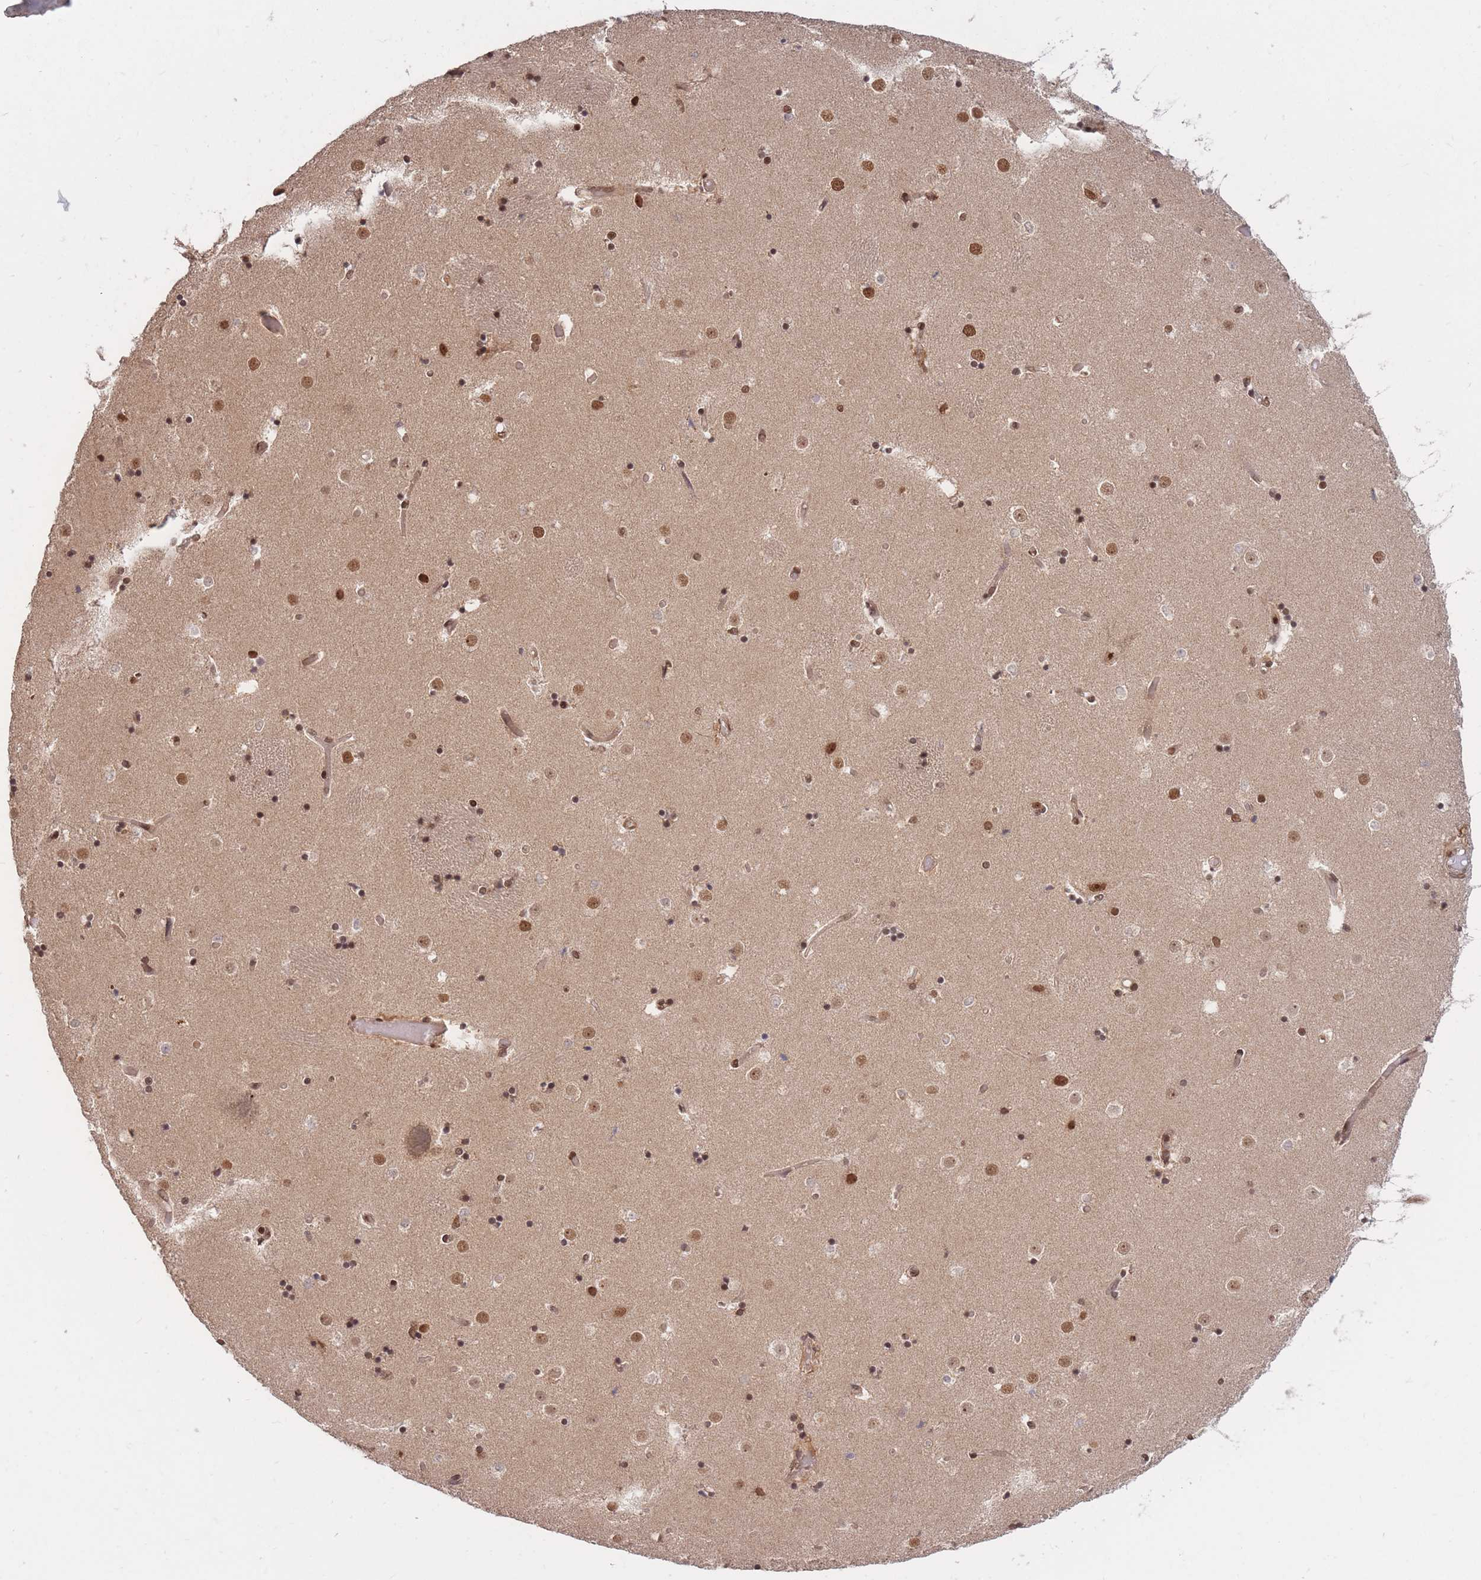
{"staining": {"intensity": "strong", "quantity": "25%-75%", "location": "nuclear"}, "tissue": "caudate", "cell_type": "Glial cells", "image_type": "normal", "snomed": [{"axis": "morphology", "description": "Normal tissue, NOS"}, {"axis": "topography", "description": "Lateral ventricle wall"}], "caption": "This is a micrograph of IHC staining of benign caudate, which shows strong positivity in the nuclear of glial cells.", "gene": "SRA1", "patient": {"sex": "female", "age": 52}}